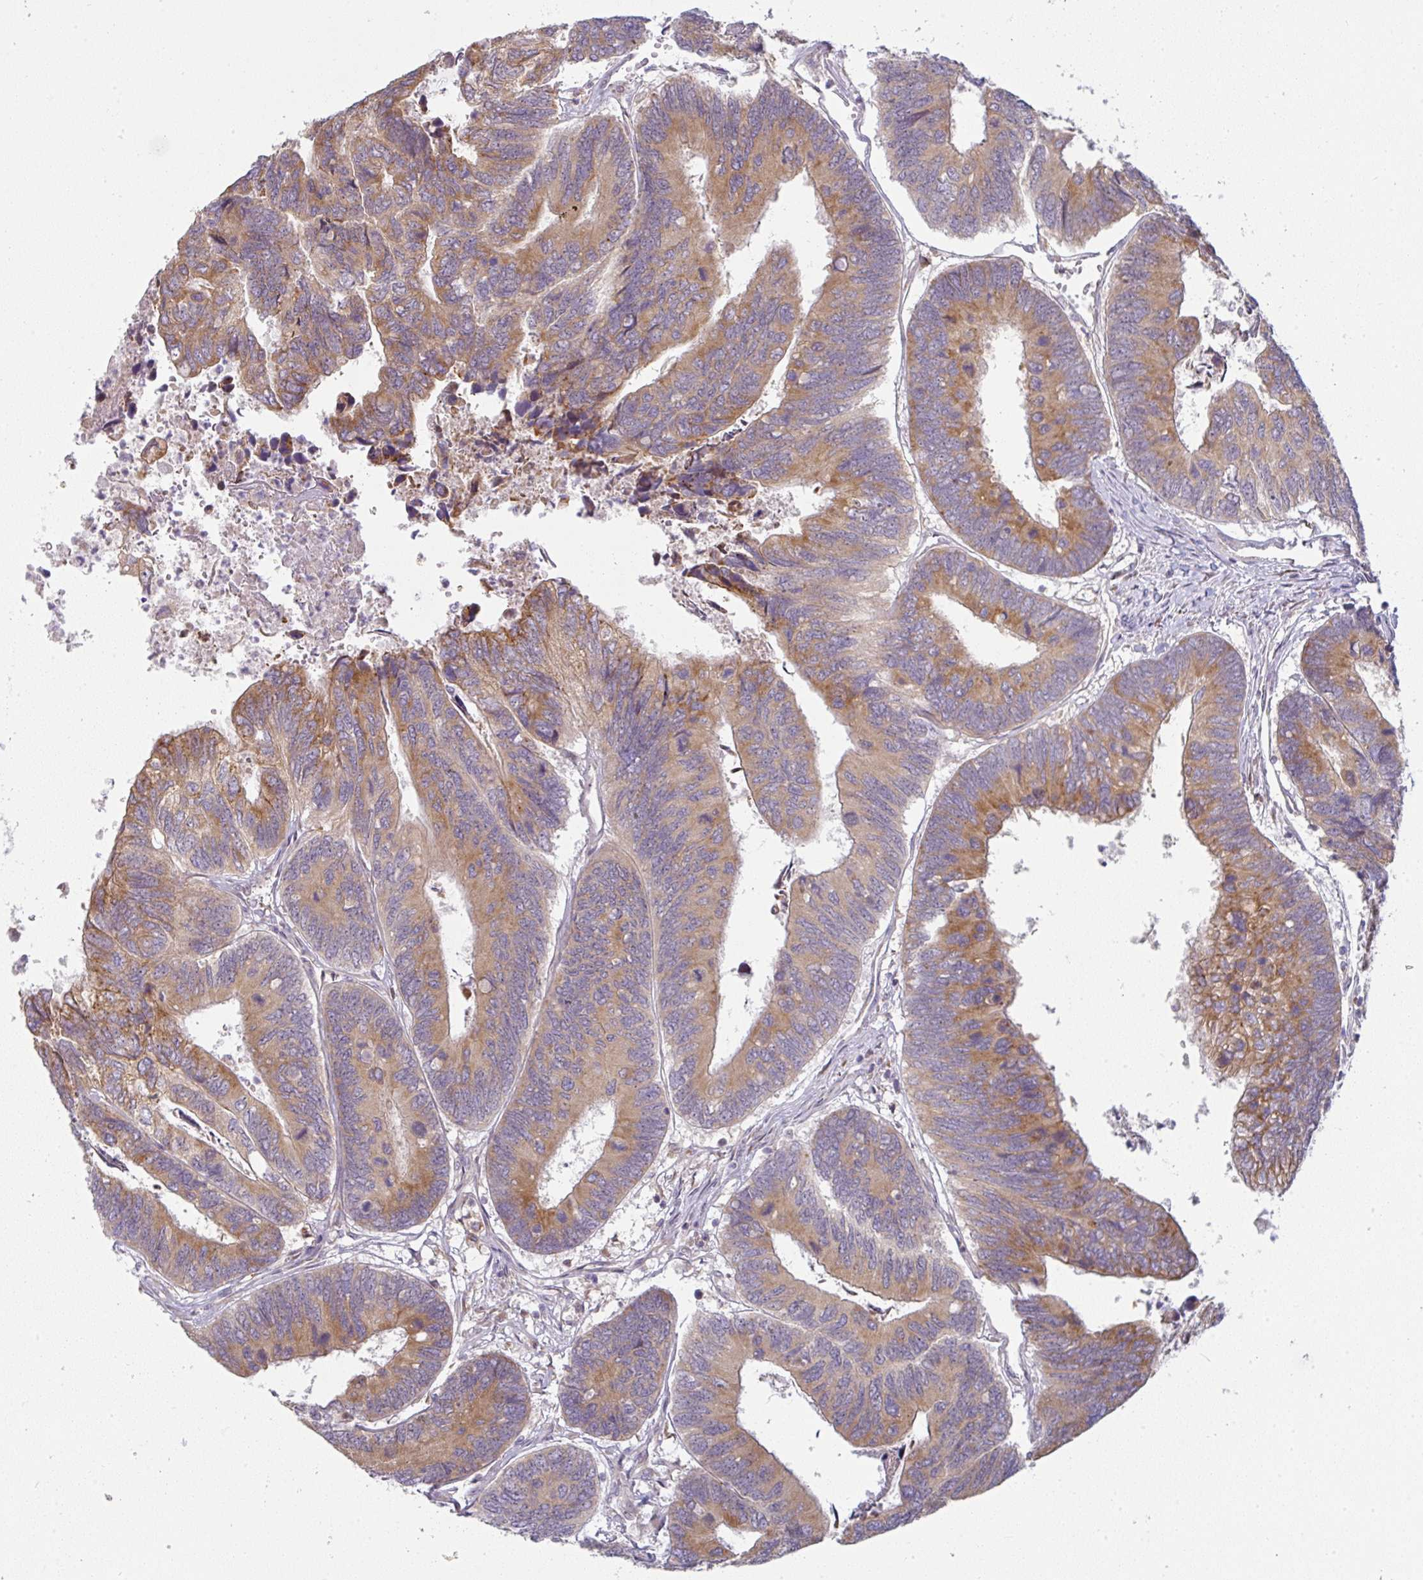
{"staining": {"intensity": "moderate", "quantity": ">75%", "location": "cytoplasmic/membranous"}, "tissue": "colorectal cancer", "cell_type": "Tumor cells", "image_type": "cancer", "snomed": [{"axis": "morphology", "description": "Adenocarcinoma, NOS"}, {"axis": "topography", "description": "Colon"}], "caption": "Immunohistochemistry (DAB (3,3'-diaminobenzidine)) staining of colorectal cancer (adenocarcinoma) exhibits moderate cytoplasmic/membranous protein staining in about >75% of tumor cells.", "gene": "MOB1A", "patient": {"sex": "female", "age": 67}}